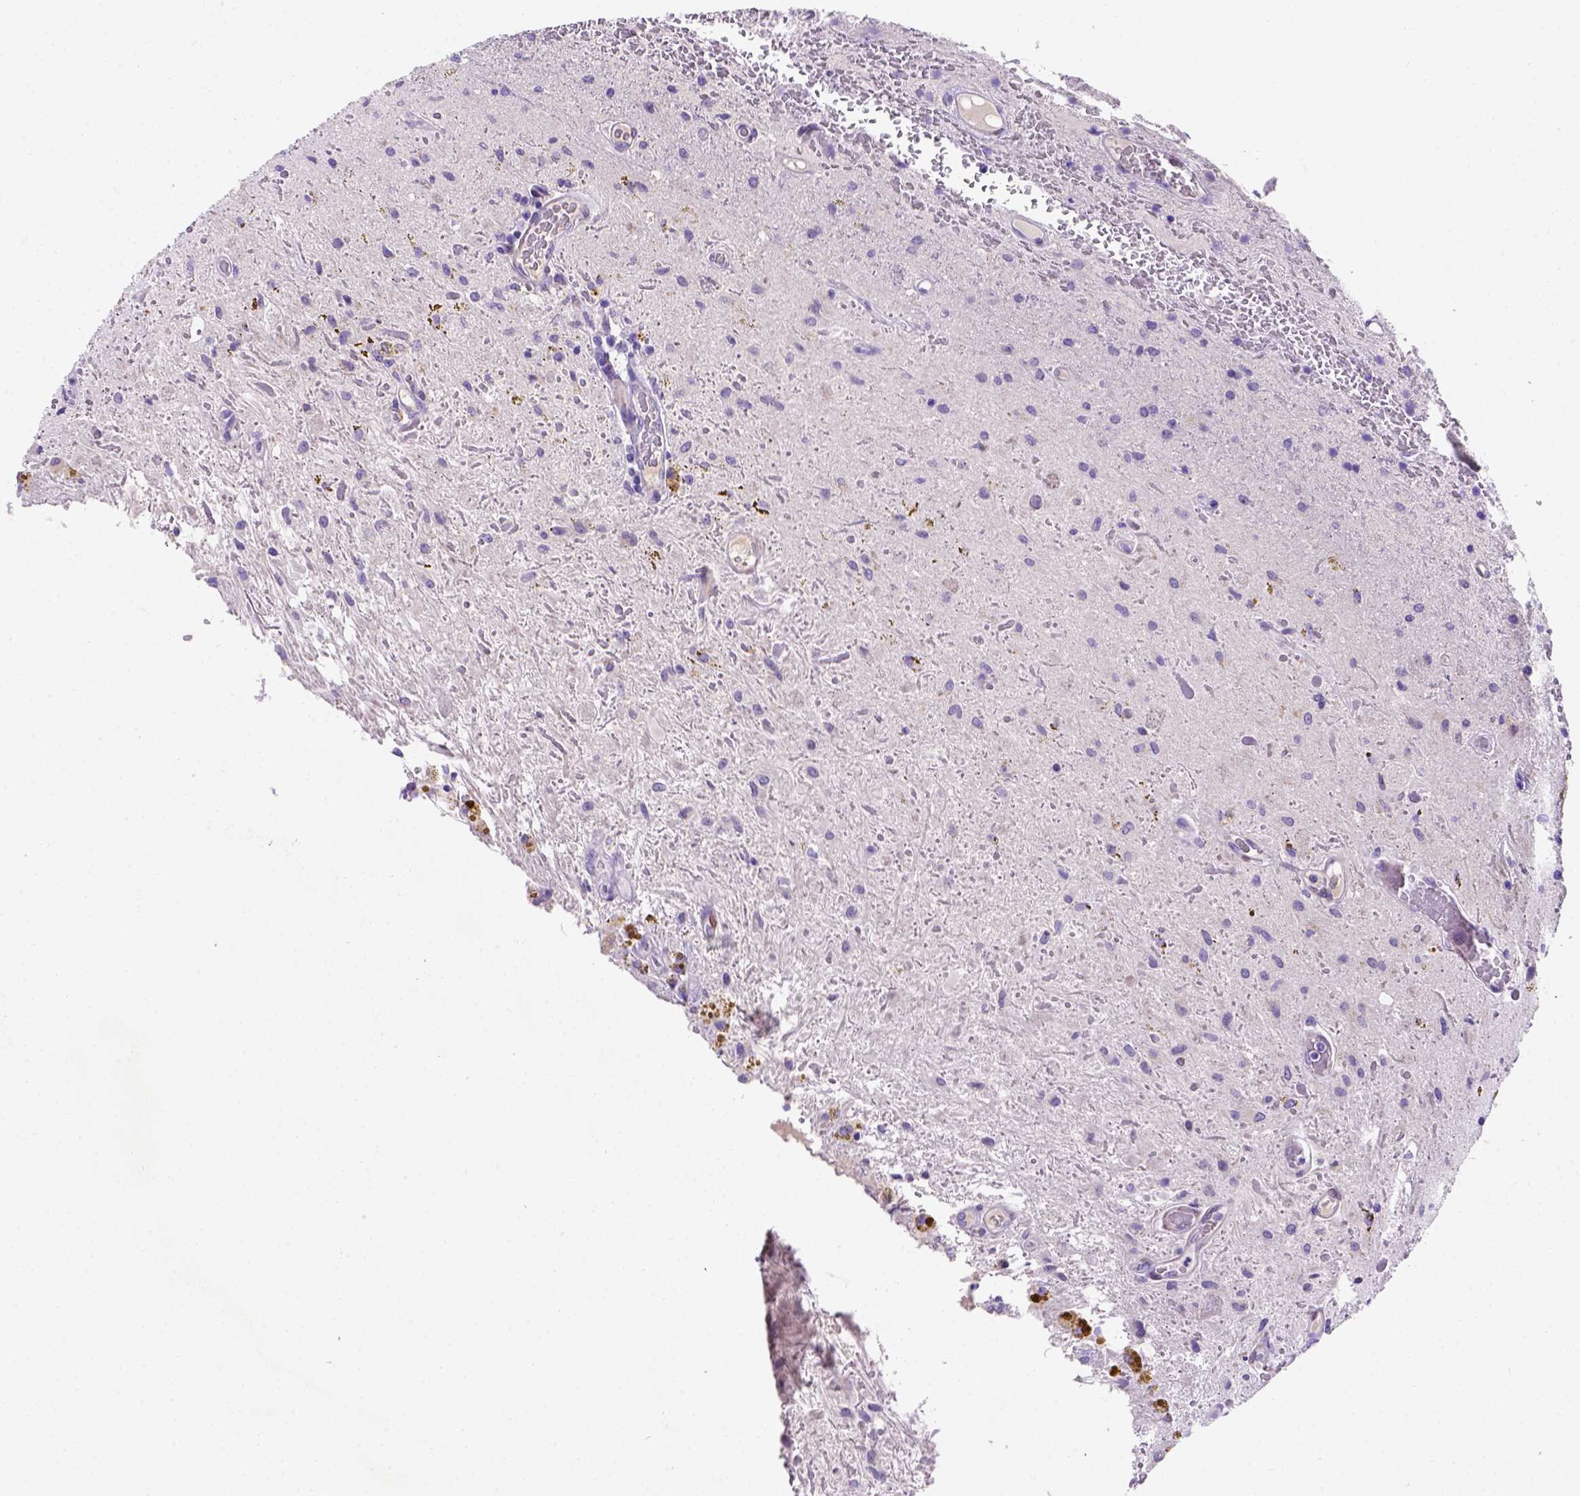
{"staining": {"intensity": "negative", "quantity": "none", "location": "none"}, "tissue": "glioma", "cell_type": "Tumor cells", "image_type": "cancer", "snomed": [{"axis": "morphology", "description": "Glioma, malignant, Low grade"}, {"axis": "topography", "description": "Cerebellum"}], "caption": "The image exhibits no significant positivity in tumor cells of glioma.", "gene": "FAM81B", "patient": {"sex": "female", "age": 14}}